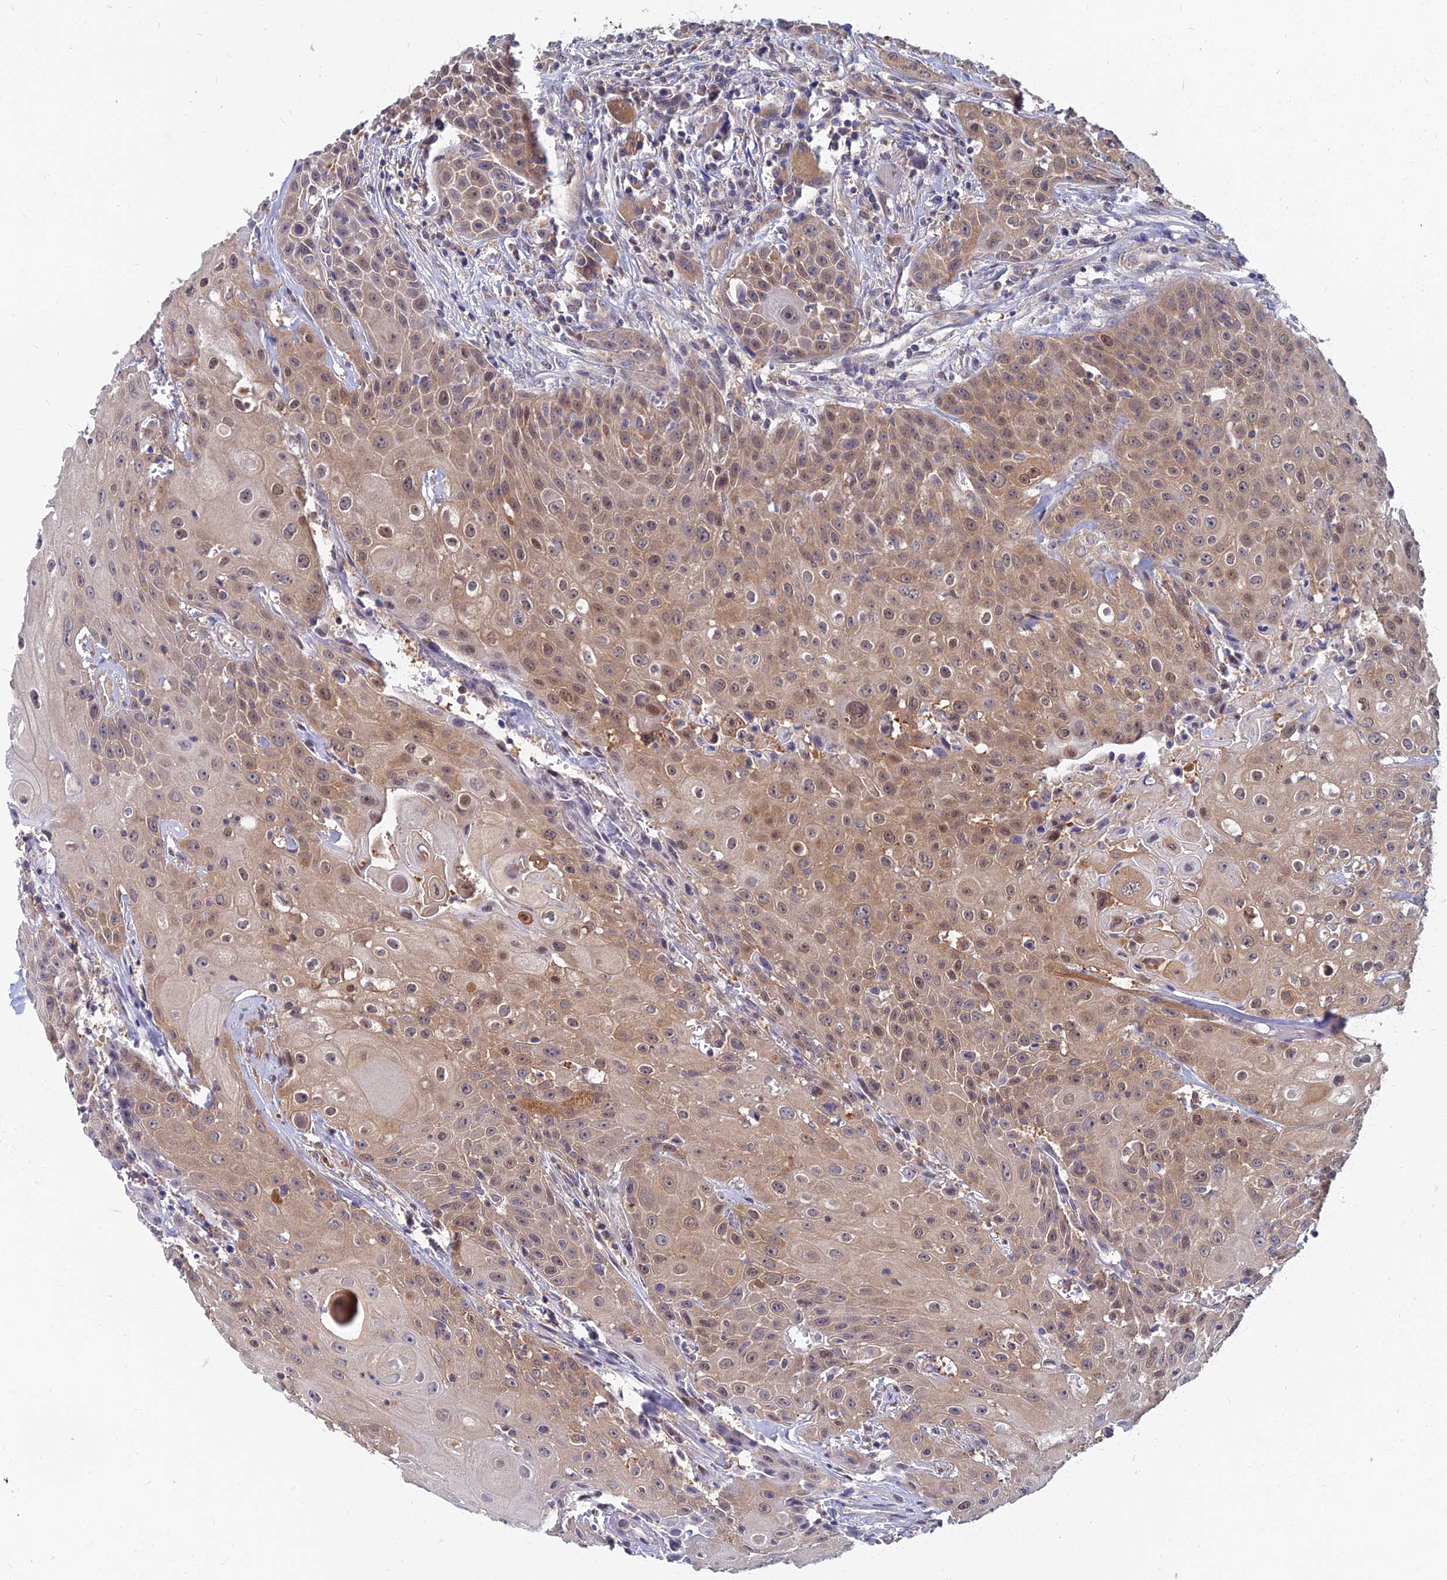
{"staining": {"intensity": "moderate", "quantity": ">75%", "location": "cytoplasmic/membranous,nuclear"}, "tissue": "head and neck cancer", "cell_type": "Tumor cells", "image_type": "cancer", "snomed": [{"axis": "morphology", "description": "Squamous cell carcinoma, NOS"}, {"axis": "topography", "description": "Oral tissue"}, {"axis": "topography", "description": "Head-Neck"}], "caption": "The histopathology image exhibits immunohistochemical staining of squamous cell carcinoma (head and neck). There is moderate cytoplasmic/membranous and nuclear positivity is seen in about >75% of tumor cells.", "gene": "B3GALT4", "patient": {"sex": "female", "age": 82}}